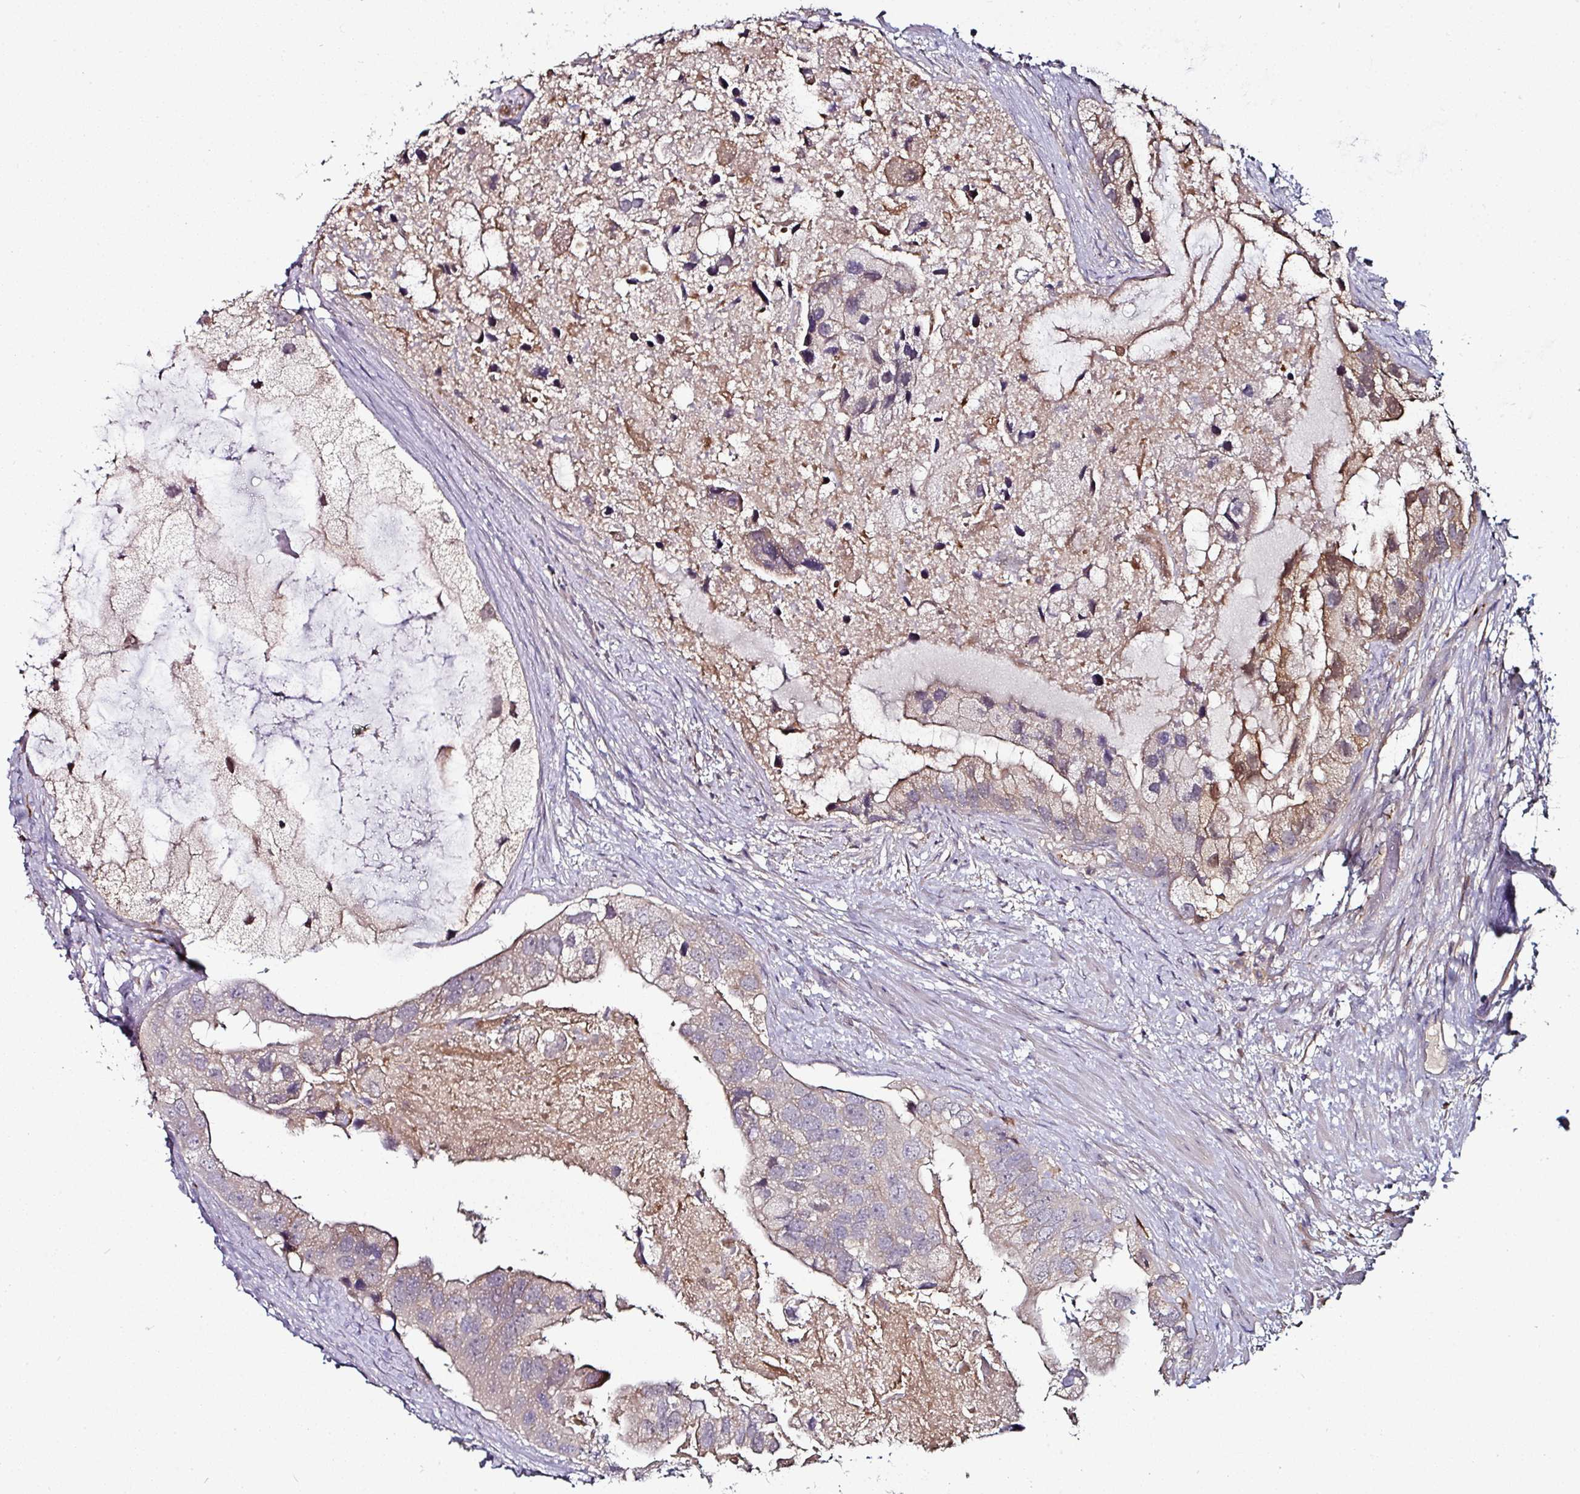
{"staining": {"intensity": "moderate", "quantity": "<25%", "location": "cytoplasmic/membranous"}, "tissue": "prostate cancer", "cell_type": "Tumor cells", "image_type": "cancer", "snomed": [{"axis": "morphology", "description": "Adenocarcinoma, High grade"}, {"axis": "topography", "description": "Prostate"}], "caption": "Moderate cytoplasmic/membranous positivity is appreciated in approximately <25% of tumor cells in prostate high-grade adenocarcinoma. (DAB (3,3'-diaminobenzidine) = brown stain, brightfield microscopy at high magnification).", "gene": "CTDSP2", "patient": {"sex": "male", "age": 62}}